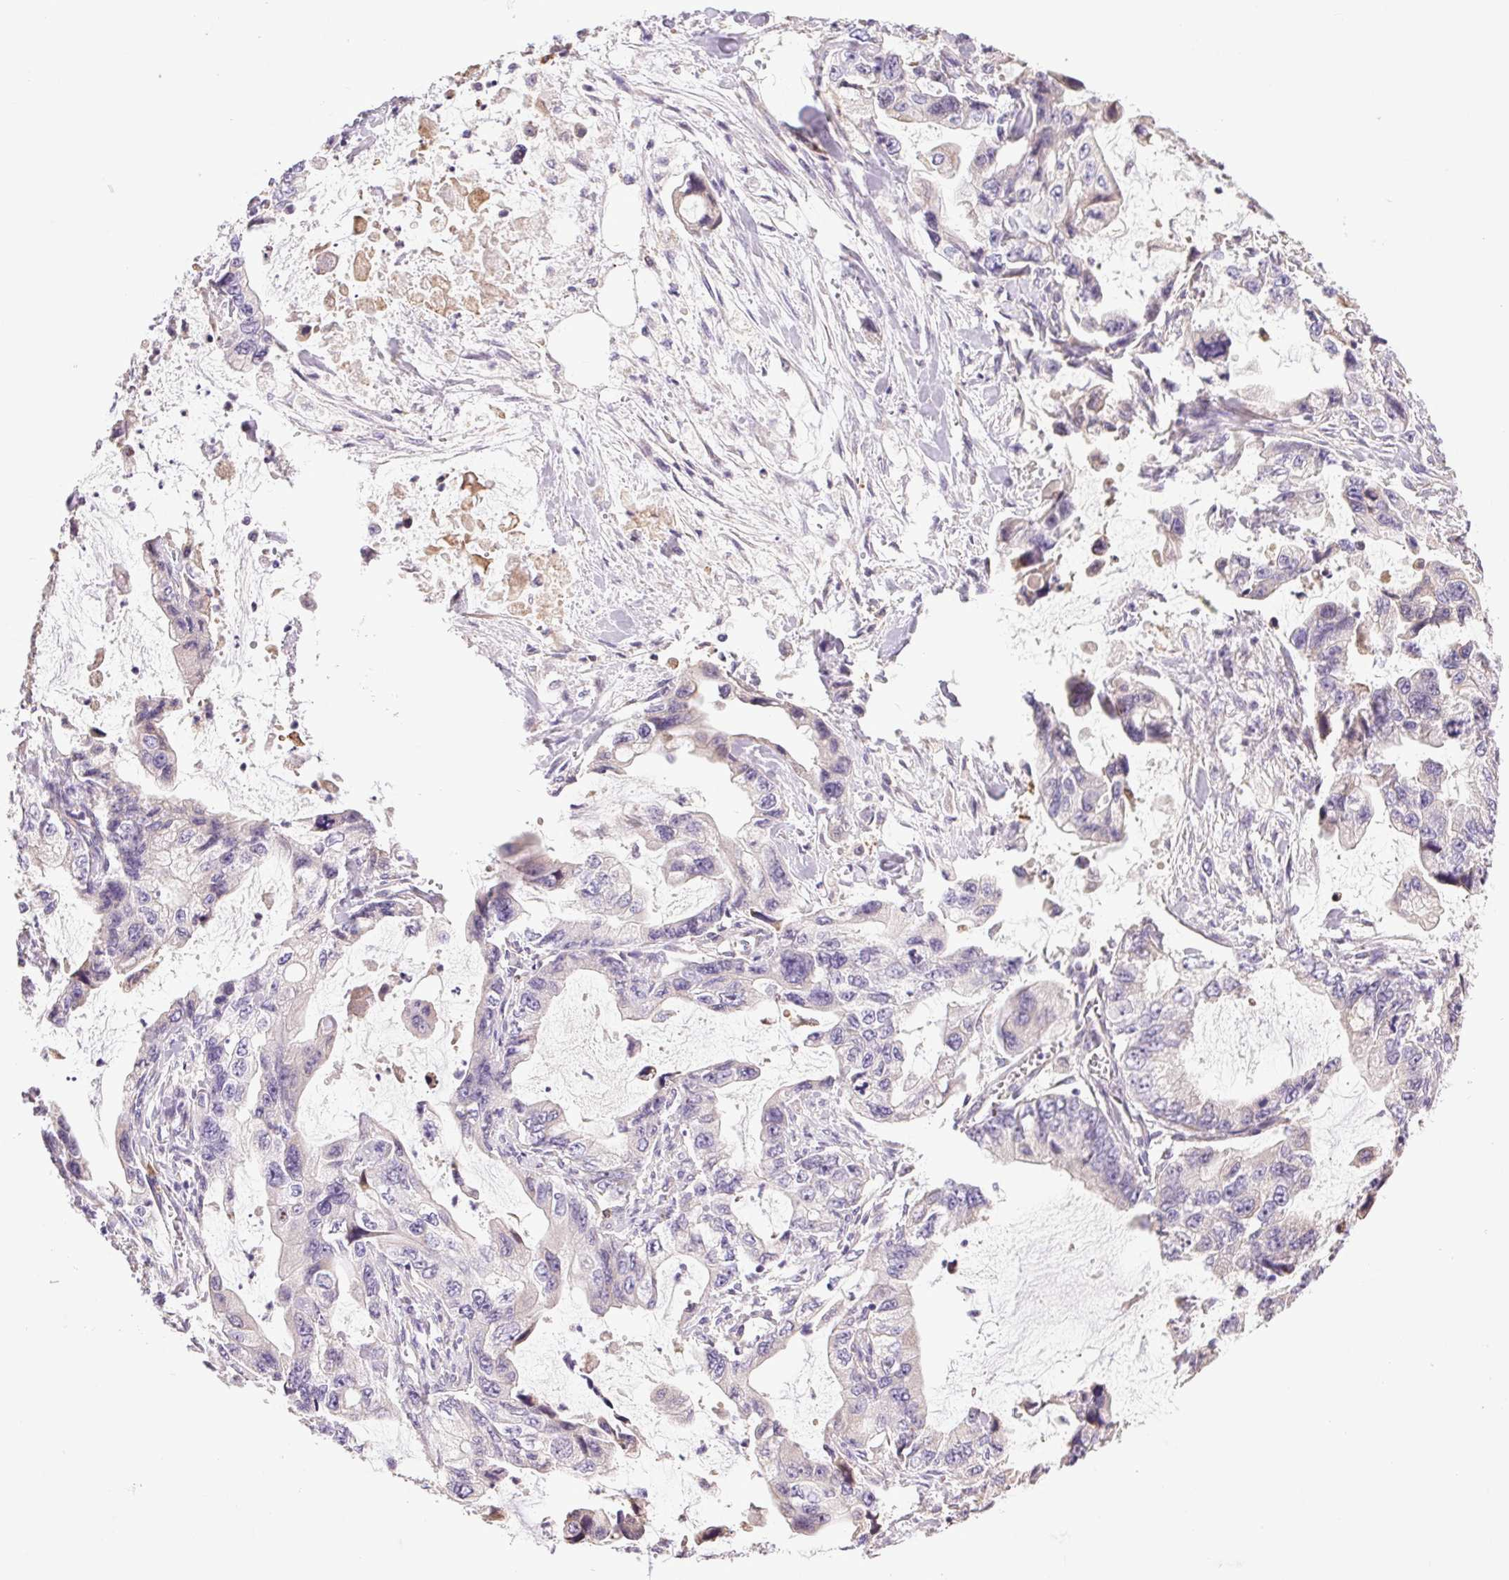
{"staining": {"intensity": "negative", "quantity": "none", "location": "none"}, "tissue": "stomach cancer", "cell_type": "Tumor cells", "image_type": "cancer", "snomed": [{"axis": "morphology", "description": "Adenocarcinoma, NOS"}, {"axis": "topography", "description": "Pancreas"}, {"axis": "topography", "description": "Stomach, upper"}, {"axis": "topography", "description": "Stomach"}], "caption": "Immunohistochemistry (IHC) photomicrograph of neoplastic tissue: human stomach cancer stained with DAB exhibits no significant protein positivity in tumor cells. (Stains: DAB immunohistochemistry (IHC) with hematoxylin counter stain, Microscopy: brightfield microscopy at high magnification).", "gene": "SNX31", "patient": {"sex": "male", "age": 77}}